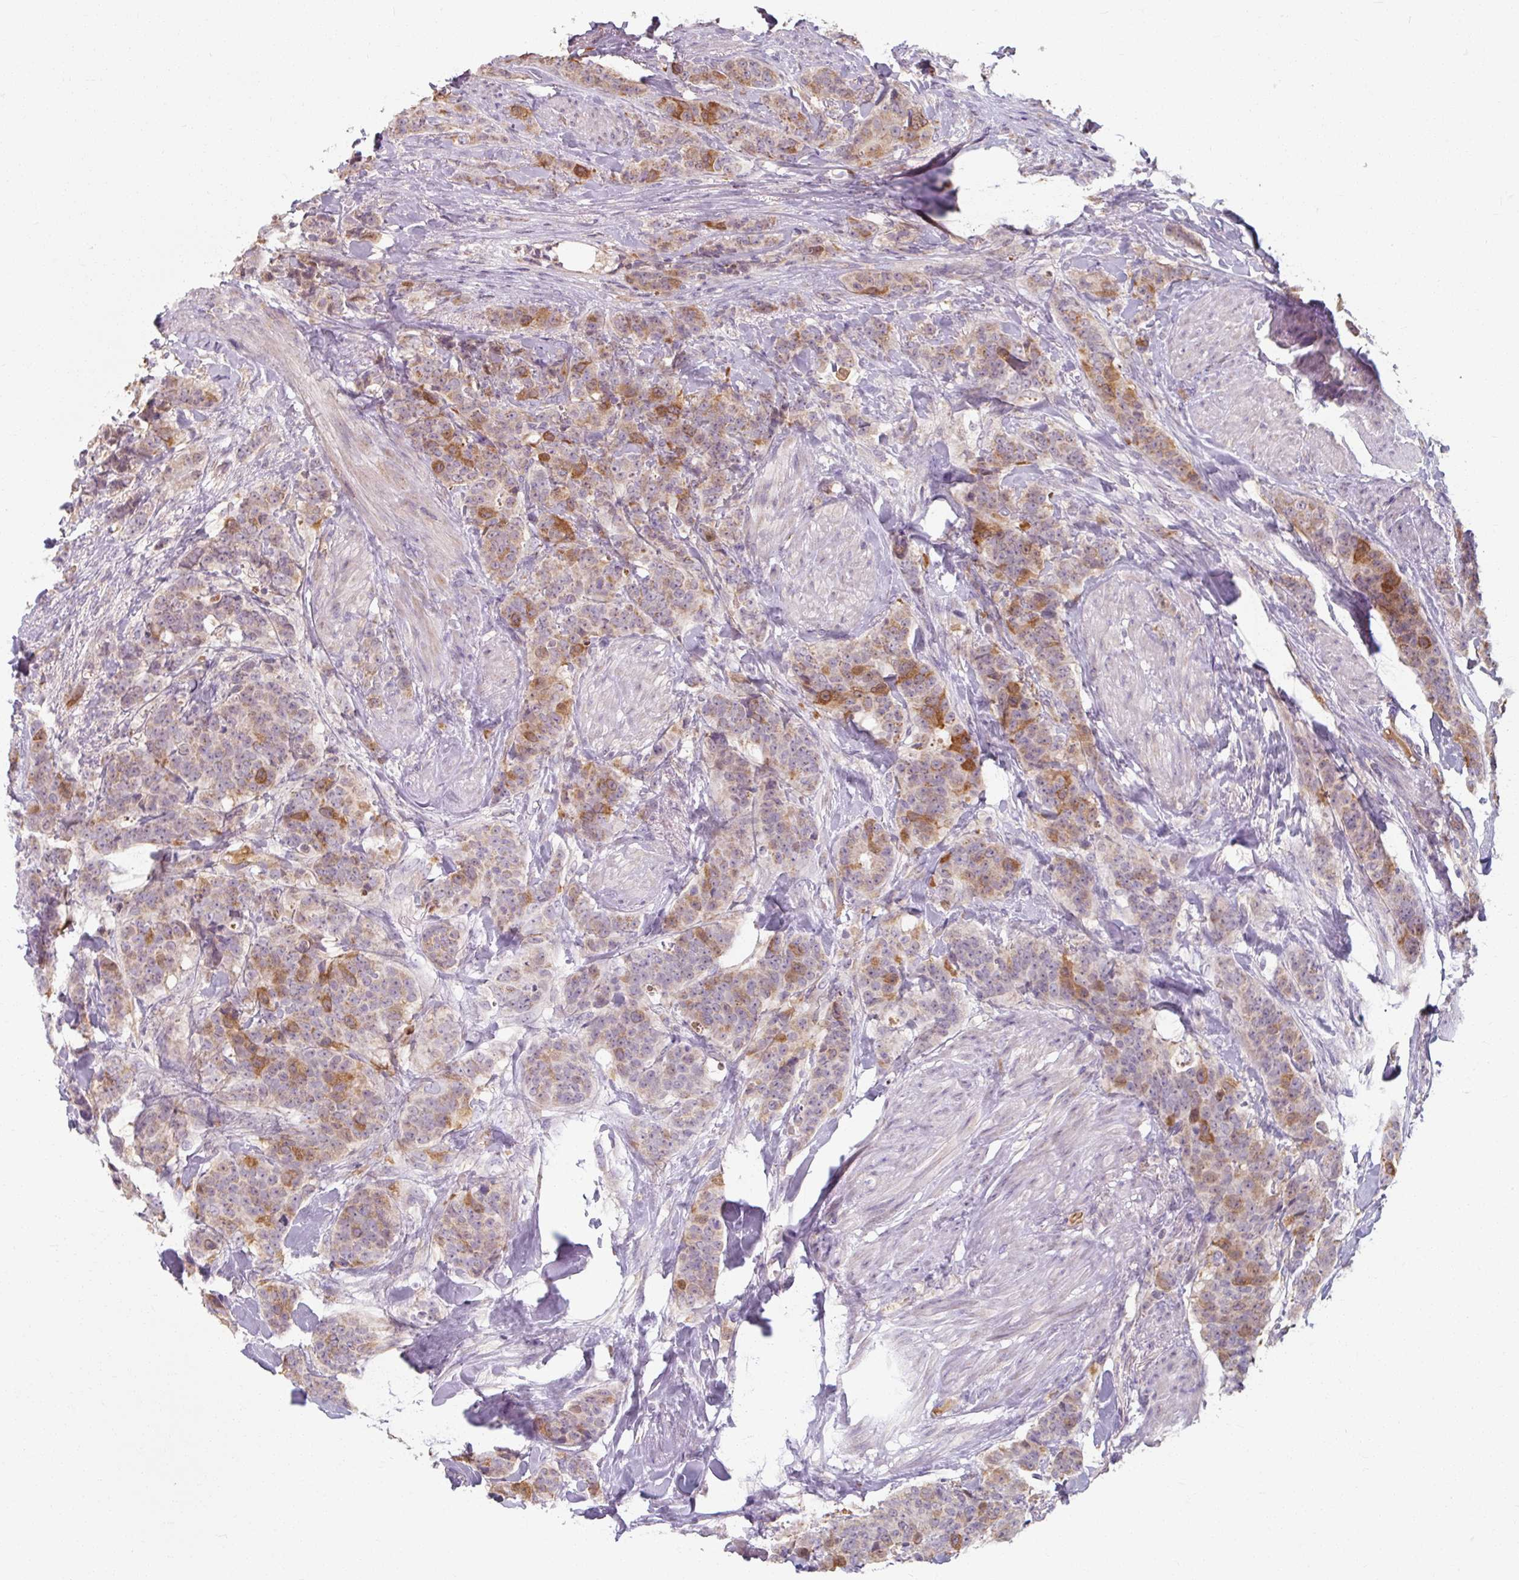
{"staining": {"intensity": "moderate", "quantity": "25%-75%", "location": "cytoplasmic/membranous"}, "tissue": "breast cancer", "cell_type": "Tumor cells", "image_type": "cancer", "snomed": [{"axis": "morphology", "description": "Duct carcinoma"}, {"axis": "topography", "description": "Breast"}], "caption": "Infiltrating ductal carcinoma (breast) tissue exhibits moderate cytoplasmic/membranous expression in about 25%-75% of tumor cells, visualized by immunohistochemistry.", "gene": "TSEN54", "patient": {"sex": "female", "age": 40}}